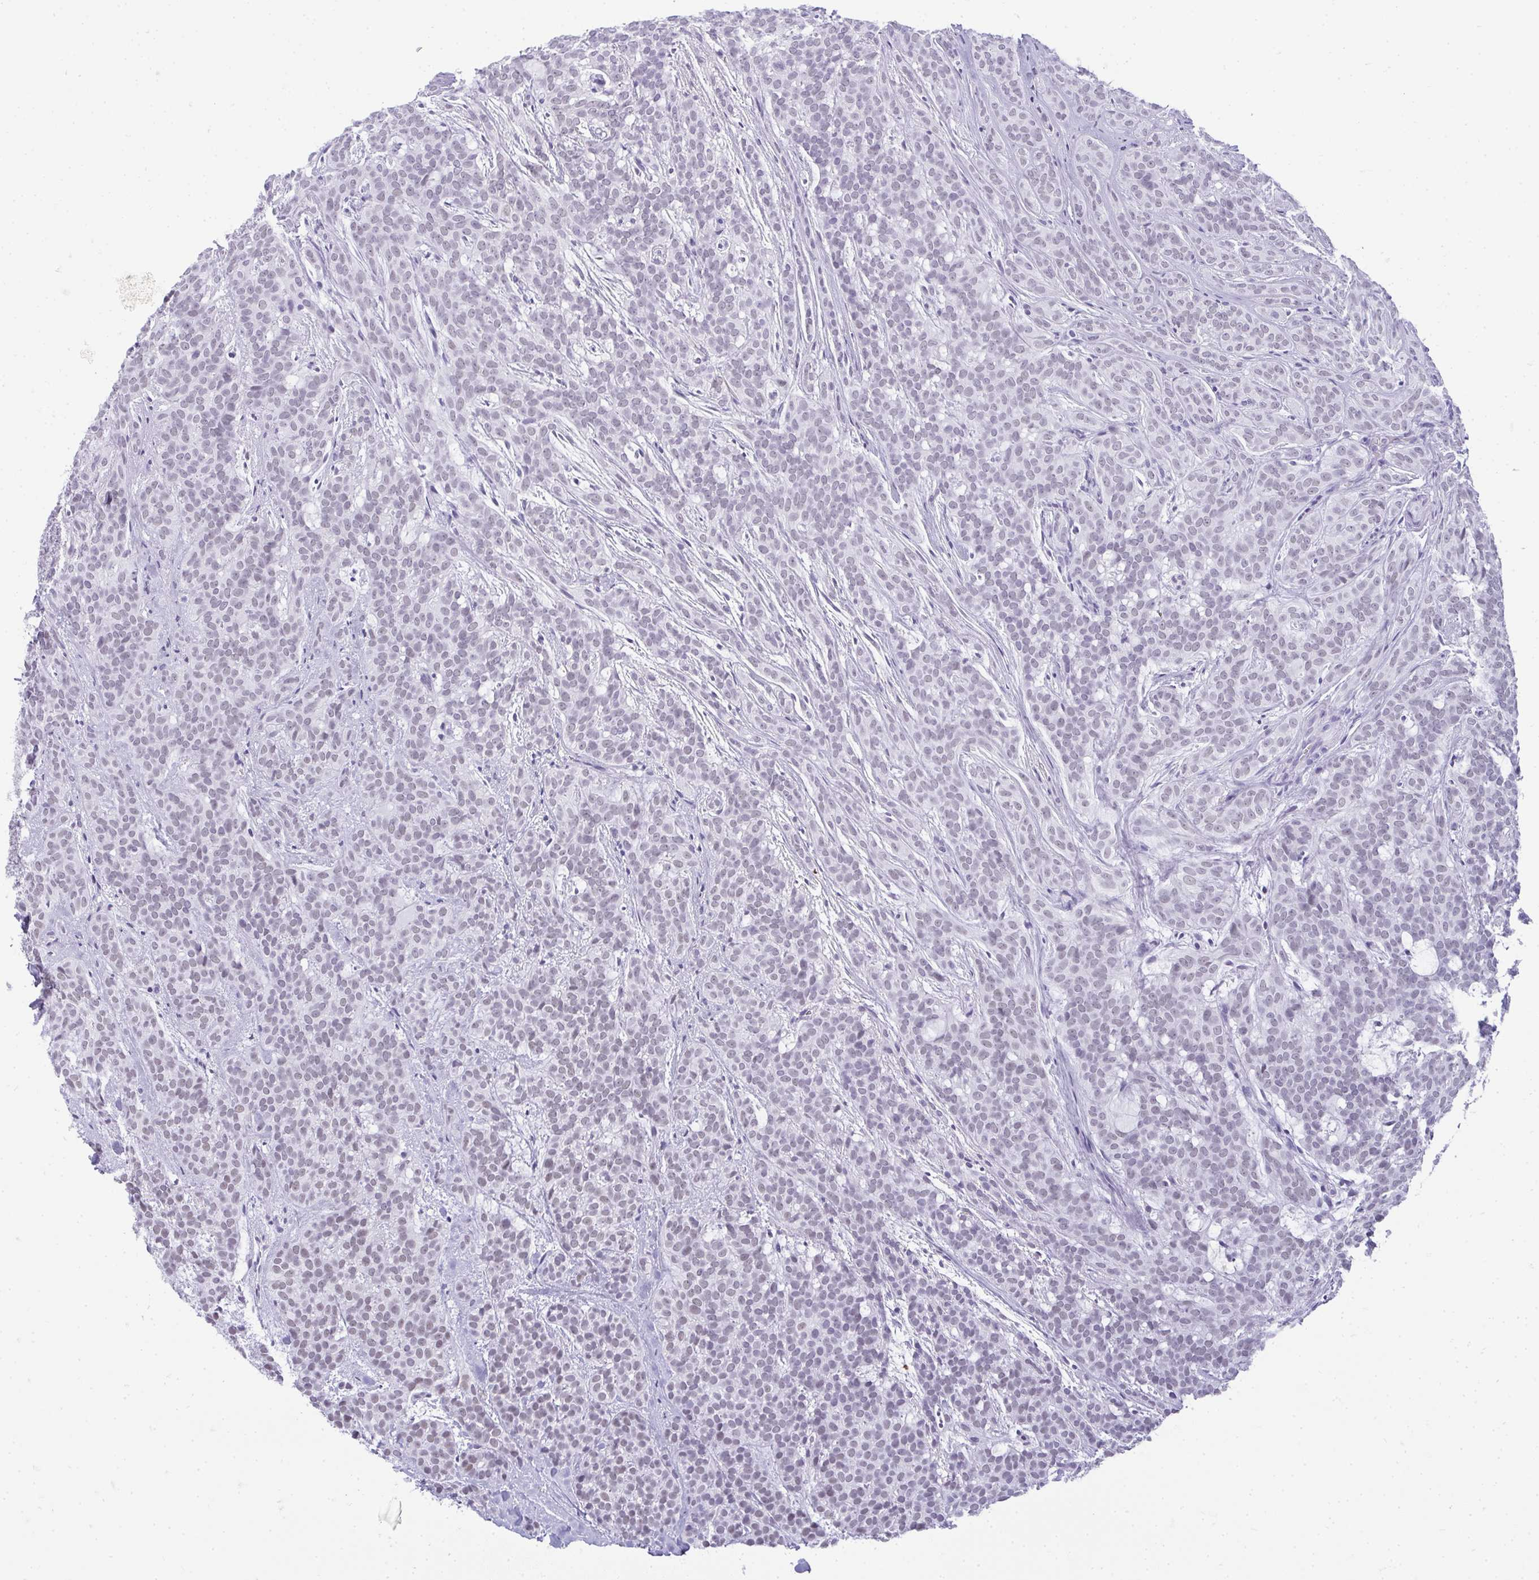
{"staining": {"intensity": "weak", "quantity": "<25%", "location": "nuclear"}, "tissue": "head and neck cancer", "cell_type": "Tumor cells", "image_type": "cancer", "snomed": [{"axis": "morphology", "description": "Normal tissue, NOS"}, {"axis": "morphology", "description": "Adenocarcinoma, NOS"}, {"axis": "topography", "description": "Oral tissue"}, {"axis": "topography", "description": "Head-Neck"}], "caption": "An immunohistochemistry (IHC) photomicrograph of head and neck adenocarcinoma is shown. There is no staining in tumor cells of head and neck adenocarcinoma.", "gene": "PLA2G1B", "patient": {"sex": "female", "age": 57}}